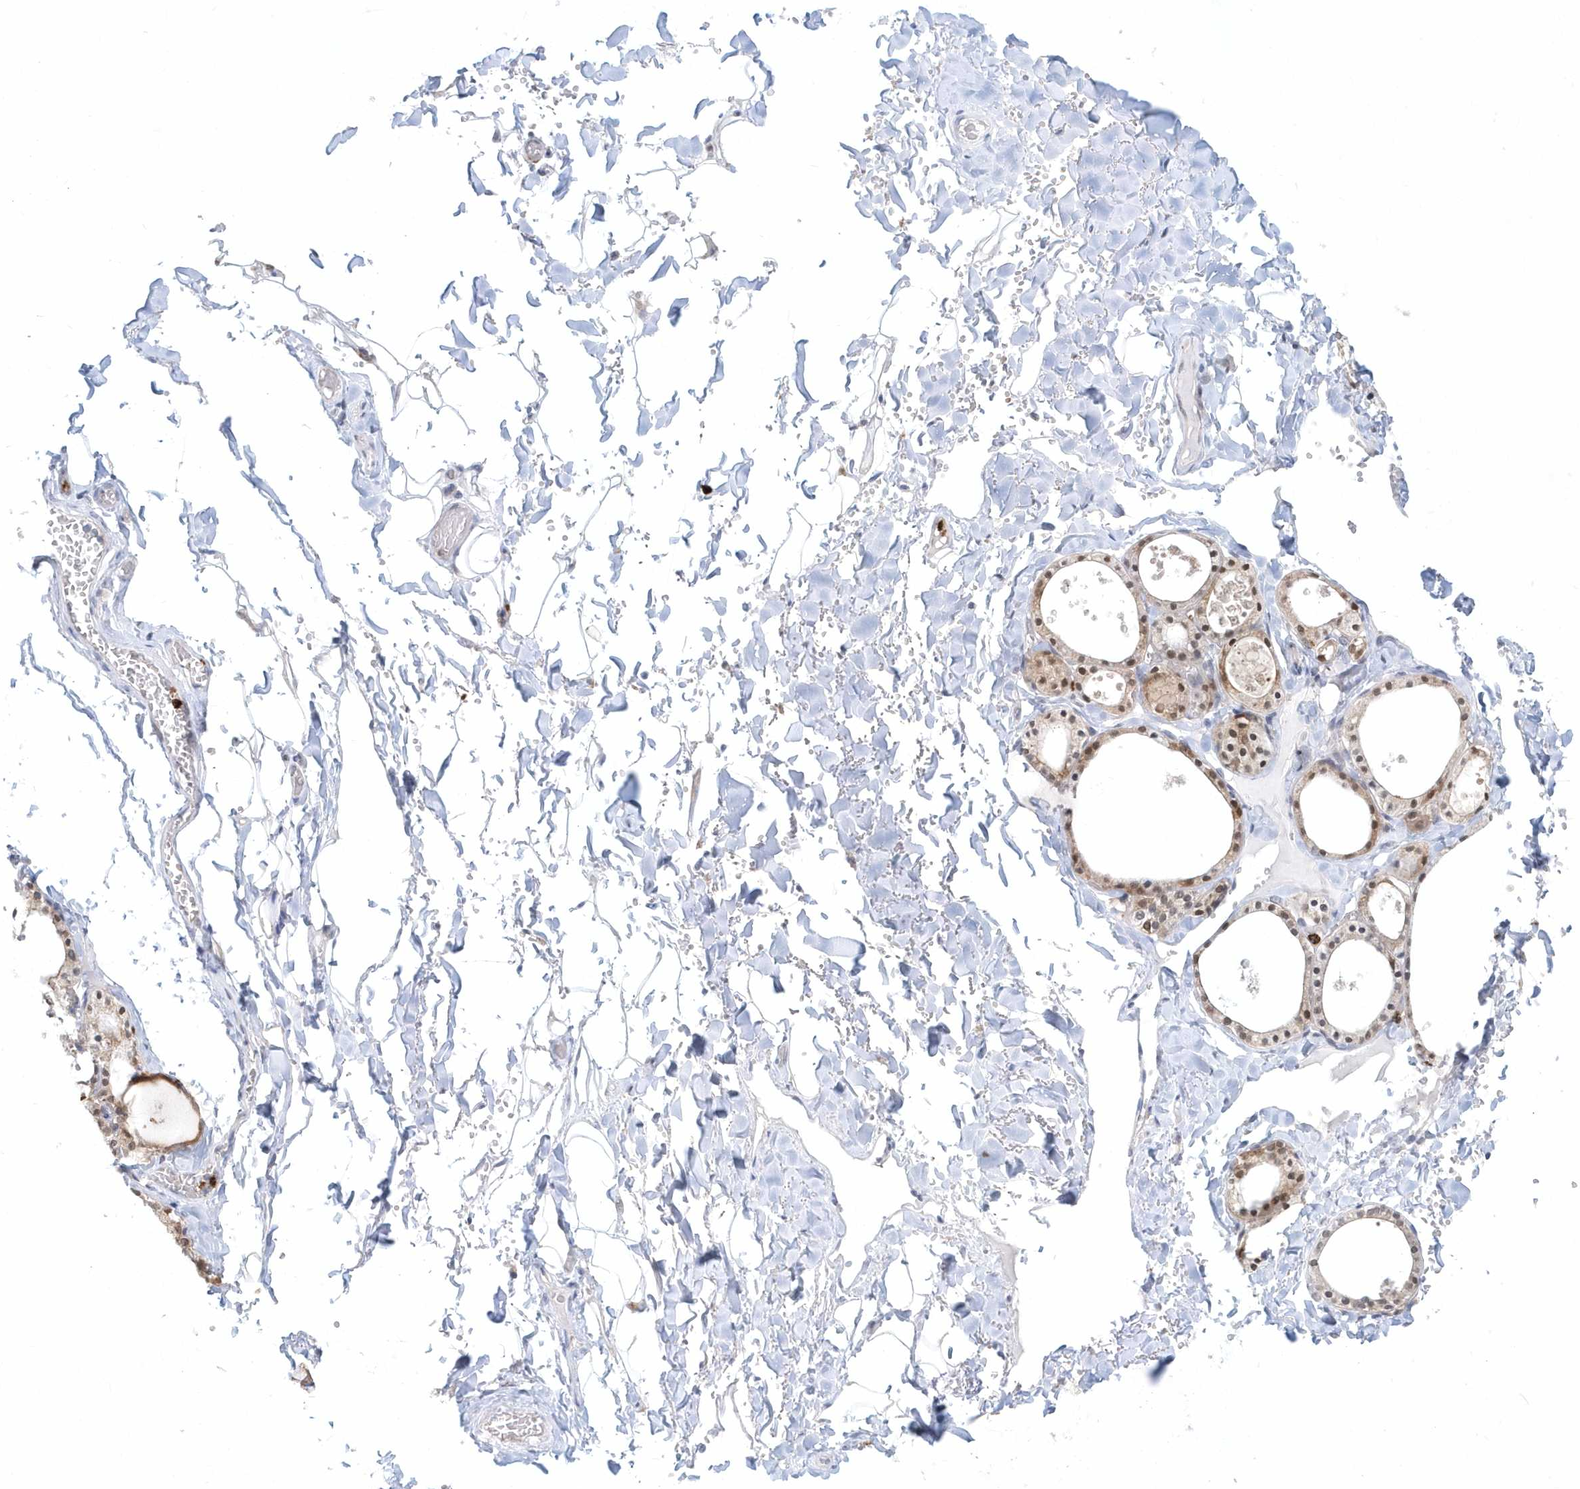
{"staining": {"intensity": "moderate", "quantity": ">75%", "location": "cytoplasmic/membranous,nuclear"}, "tissue": "thyroid gland", "cell_type": "Glandular cells", "image_type": "normal", "snomed": [{"axis": "morphology", "description": "Normal tissue, NOS"}, {"axis": "topography", "description": "Thyroid gland"}], "caption": "Unremarkable thyroid gland was stained to show a protein in brown. There is medium levels of moderate cytoplasmic/membranous,nuclear expression in approximately >75% of glandular cells.", "gene": "RNF7", "patient": {"sex": "male", "age": 56}}